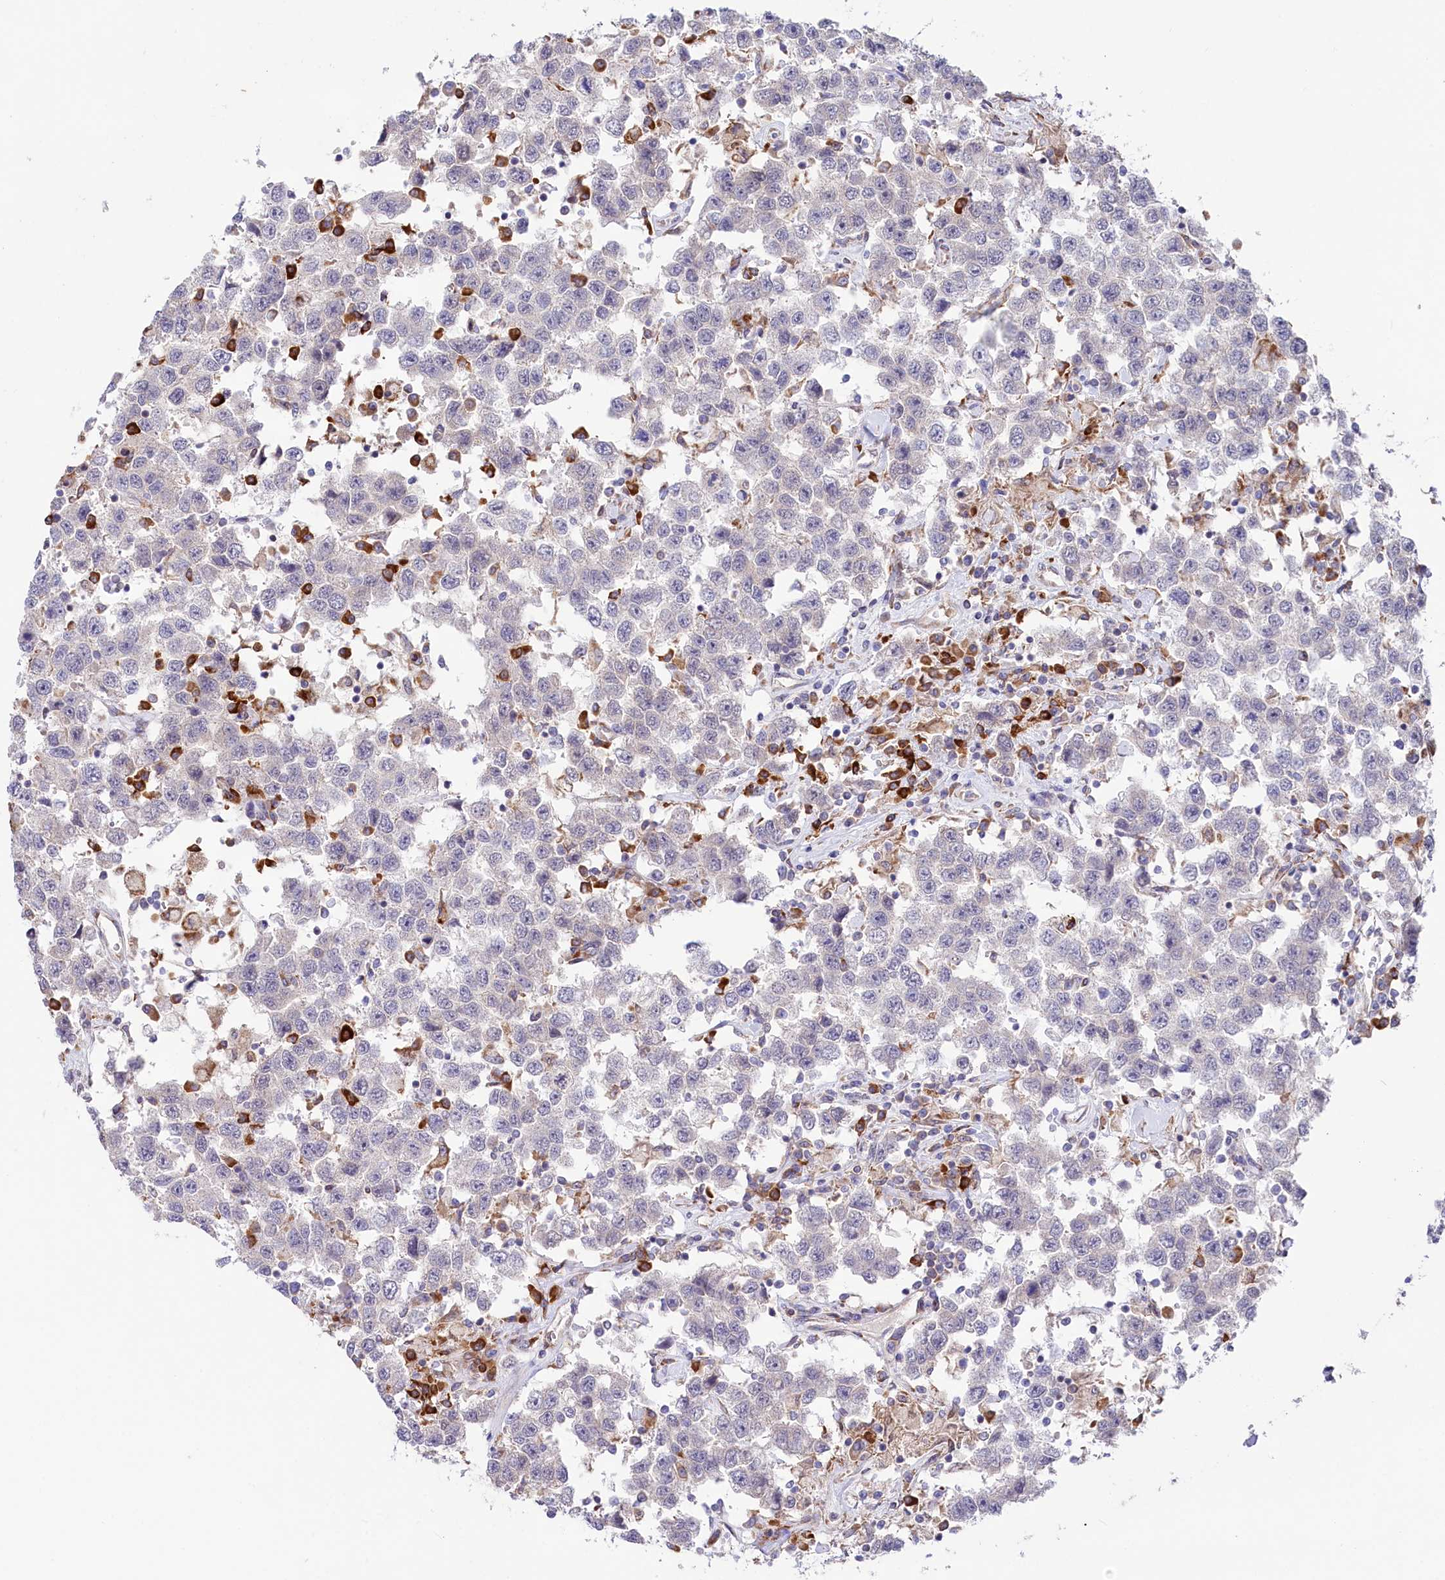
{"staining": {"intensity": "negative", "quantity": "none", "location": "none"}, "tissue": "testis cancer", "cell_type": "Tumor cells", "image_type": "cancer", "snomed": [{"axis": "morphology", "description": "Seminoma, NOS"}, {"axis": "topography", "description": "Testis"}], "caption": "The immunohistochemistry micrograph has no significant expression in tumor cells of testis cancer (seminoma) tissue.", "gene": "CHID1", "patient": {"sex": "male", "age": 41}}